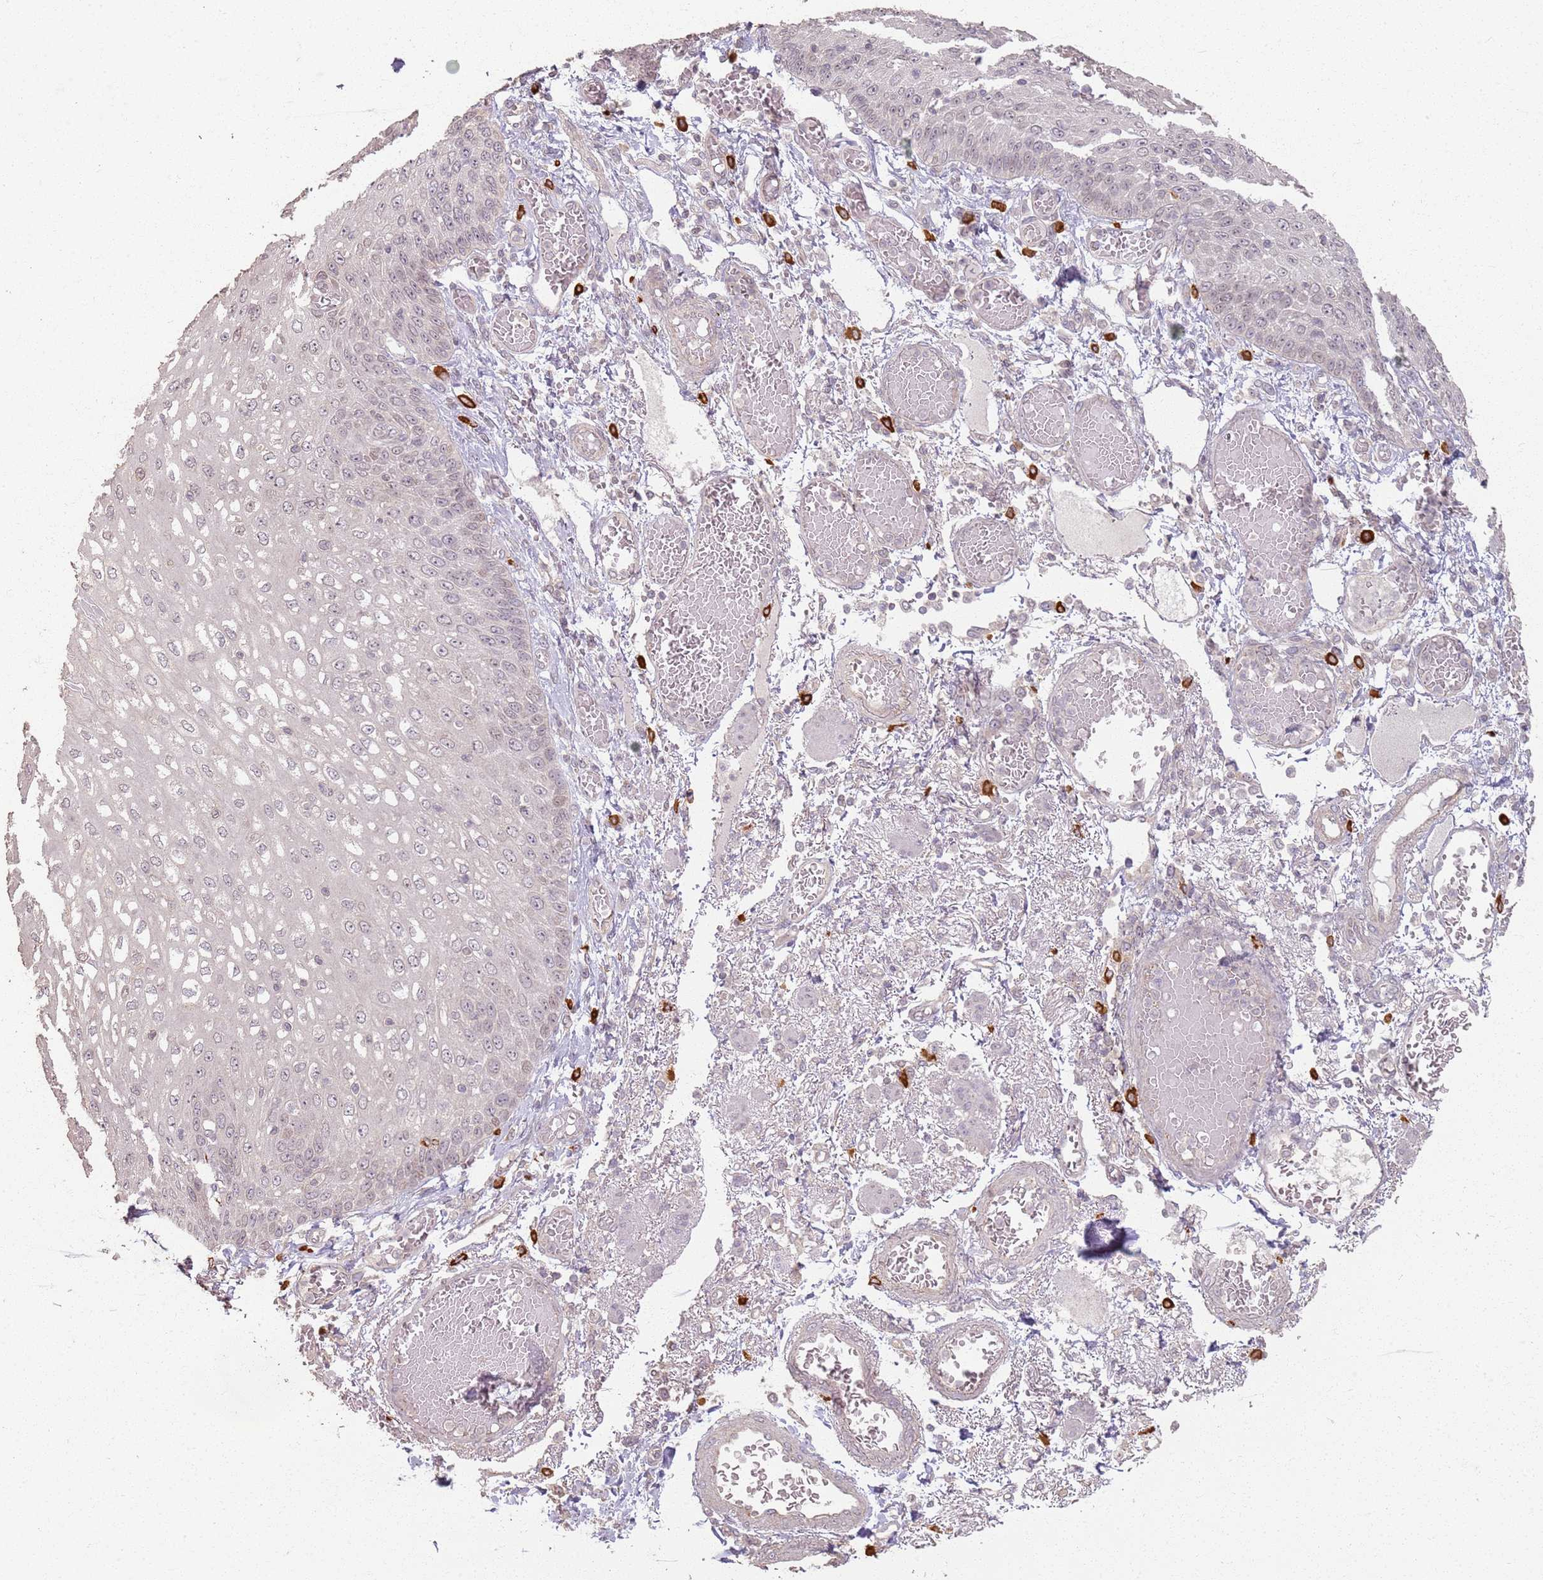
{"staining": {"intensity": "negative", "quantity": "none", "location": "none"}, "tissue": "esophagus", "cell_type": "Squamous epithelial cells", "image_type": "normal", "snomed": [{"axis": "morphology", "description": "Normal tissue, NOS"}, {"axis": "topography", "description": "Esophagus"}], "caption": "This micrograph is of unremarkable esophagus stained with immunohistochemistry to label a protein in brown with the nuclei are counter-stained blue. There is no positivity in squamous epithelial cells.", "gene": "CCDC168", "patient": {"sex": "male", "age": 81}}